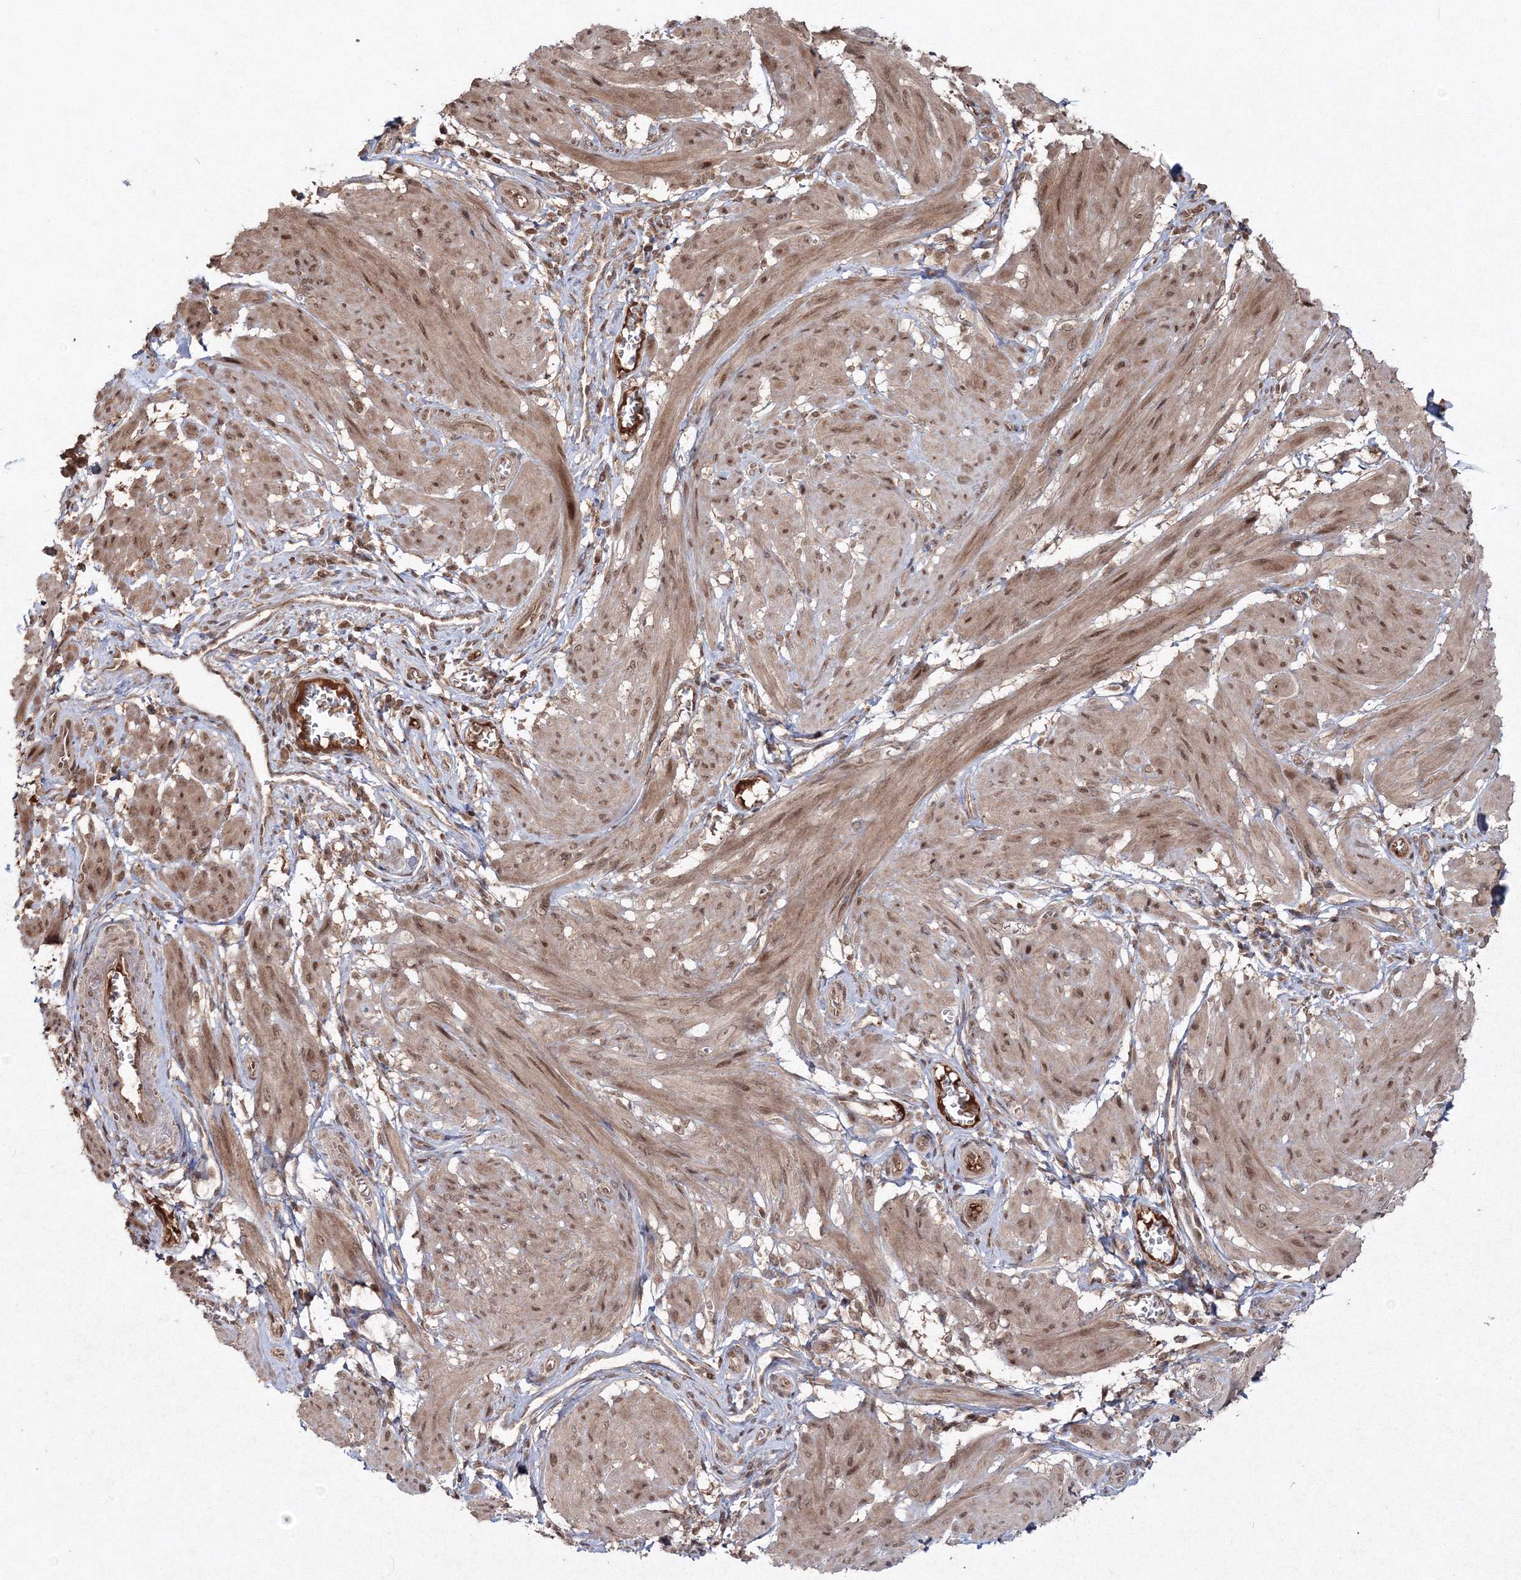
{"staining": {"intensity": "moderate", "quantity": ">75%", "location": "cytoplasmic/membranous,nuclear"}, "tissue": "smooth muscle", "cell_type": "Smooth muscle cells", "image_type": "normal", "snomed": [{"axis": "morphology", "description": "Normal tissue, NOS"}, {"axis": "topography", "description": "Smooth muscle"}], "caption": "Immunohistochemistry of normal human smooth muscle demonstrates medium levels of moderate cytoplasmic/membranous,nuclear positivity in approximately >75% of smooth muscle cells.", "gene": "PEX13", "patient": {"sex": "female", "age": 39}}